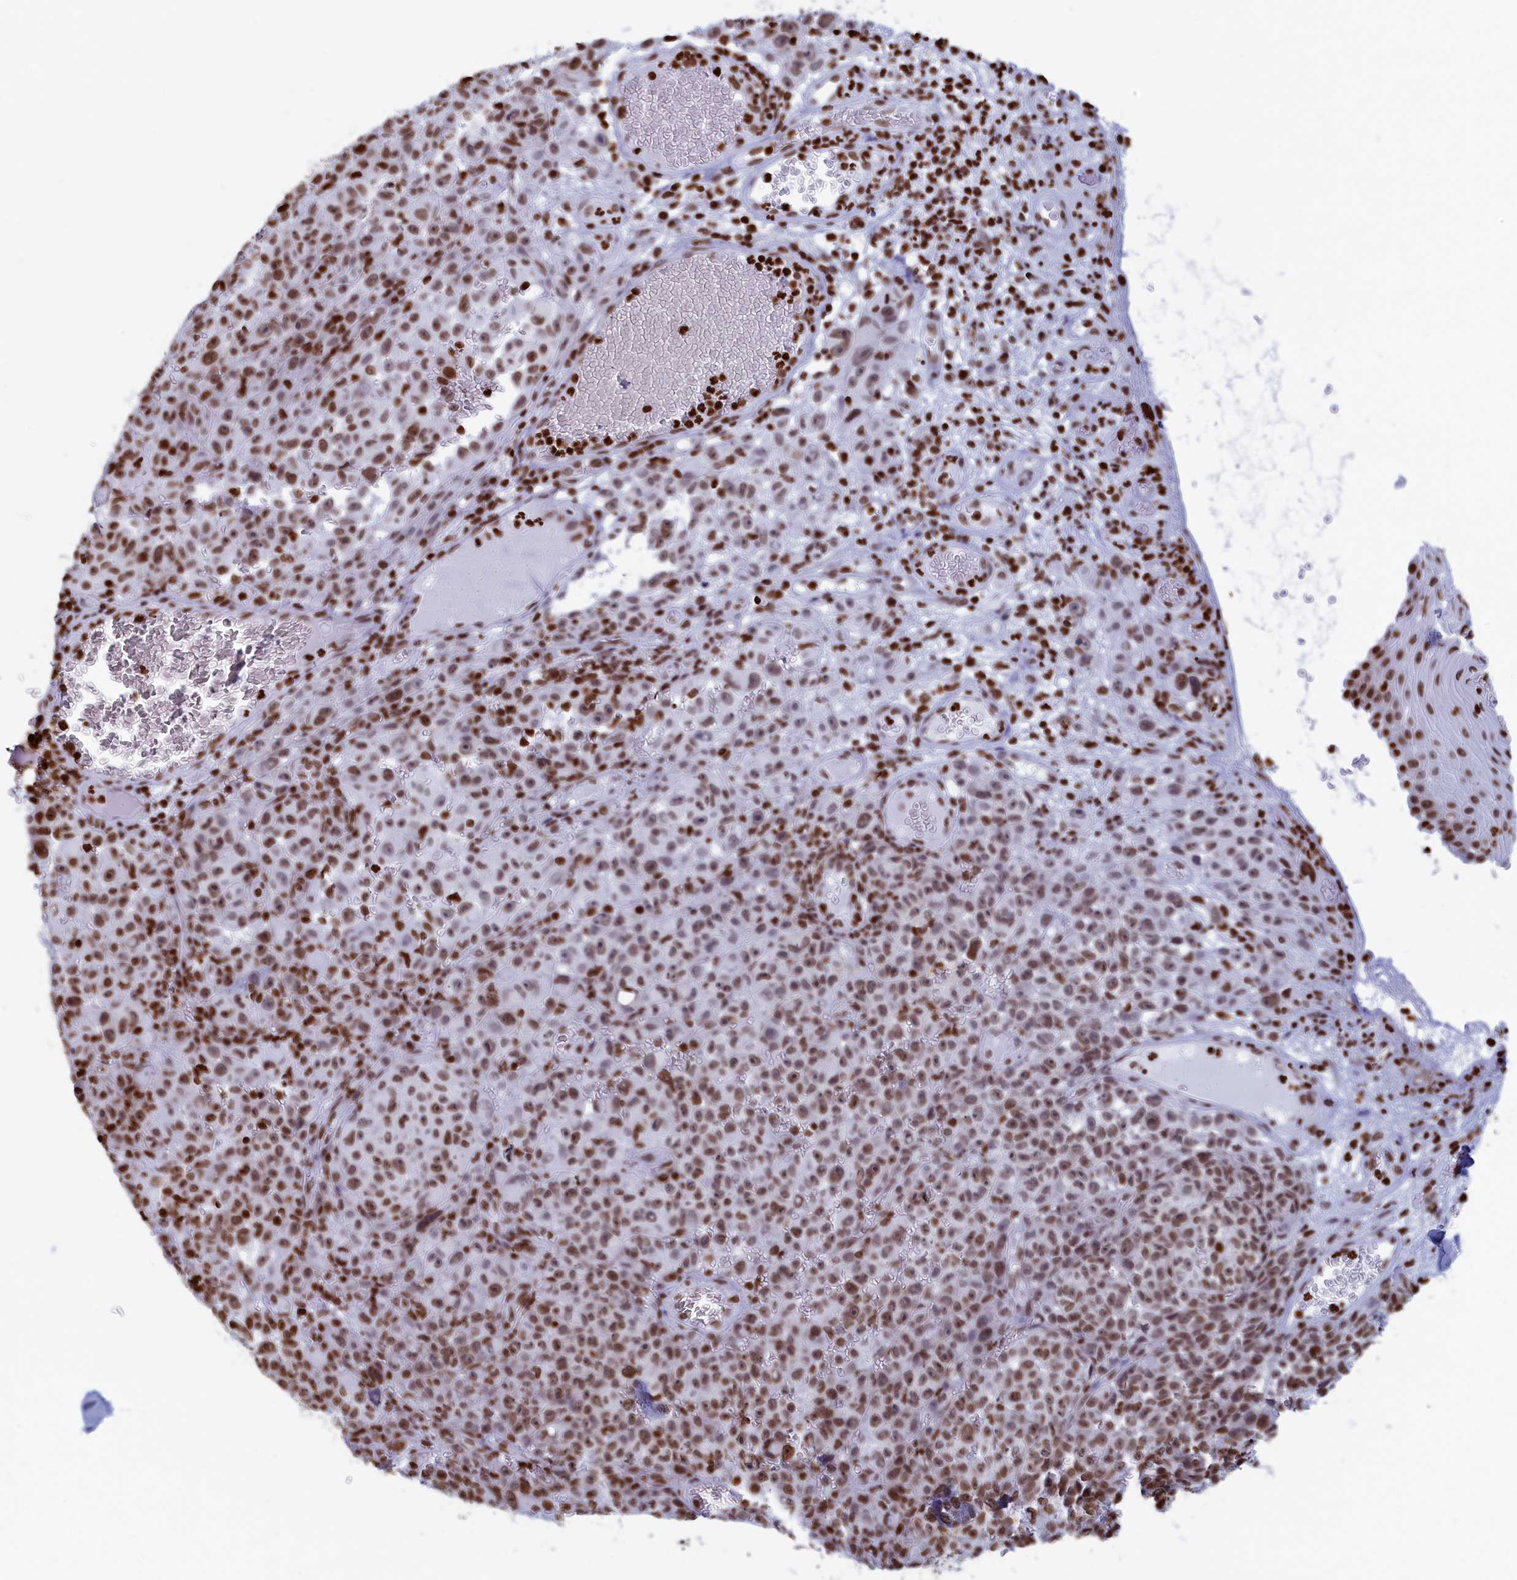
{"staining": {"intensity": "moderate", "quantity": ">75%", "location": "nuclear"}, "tissue": "melanoma", "cell_type": "Tumor cells", "image_type": "cancer", "snomed": [{"axis": "morphology", "description": "Malignant melanoma, NOS"}, {"axis": "topography", "description": "Skin"}], "caption": "This is an image of immunohistochemistry staining of melanoma, which shows moderate expression in the nuclear of tumor cells.", "gene": "APOBEC3A", "patient": {"sex": "female", "age": 82}}